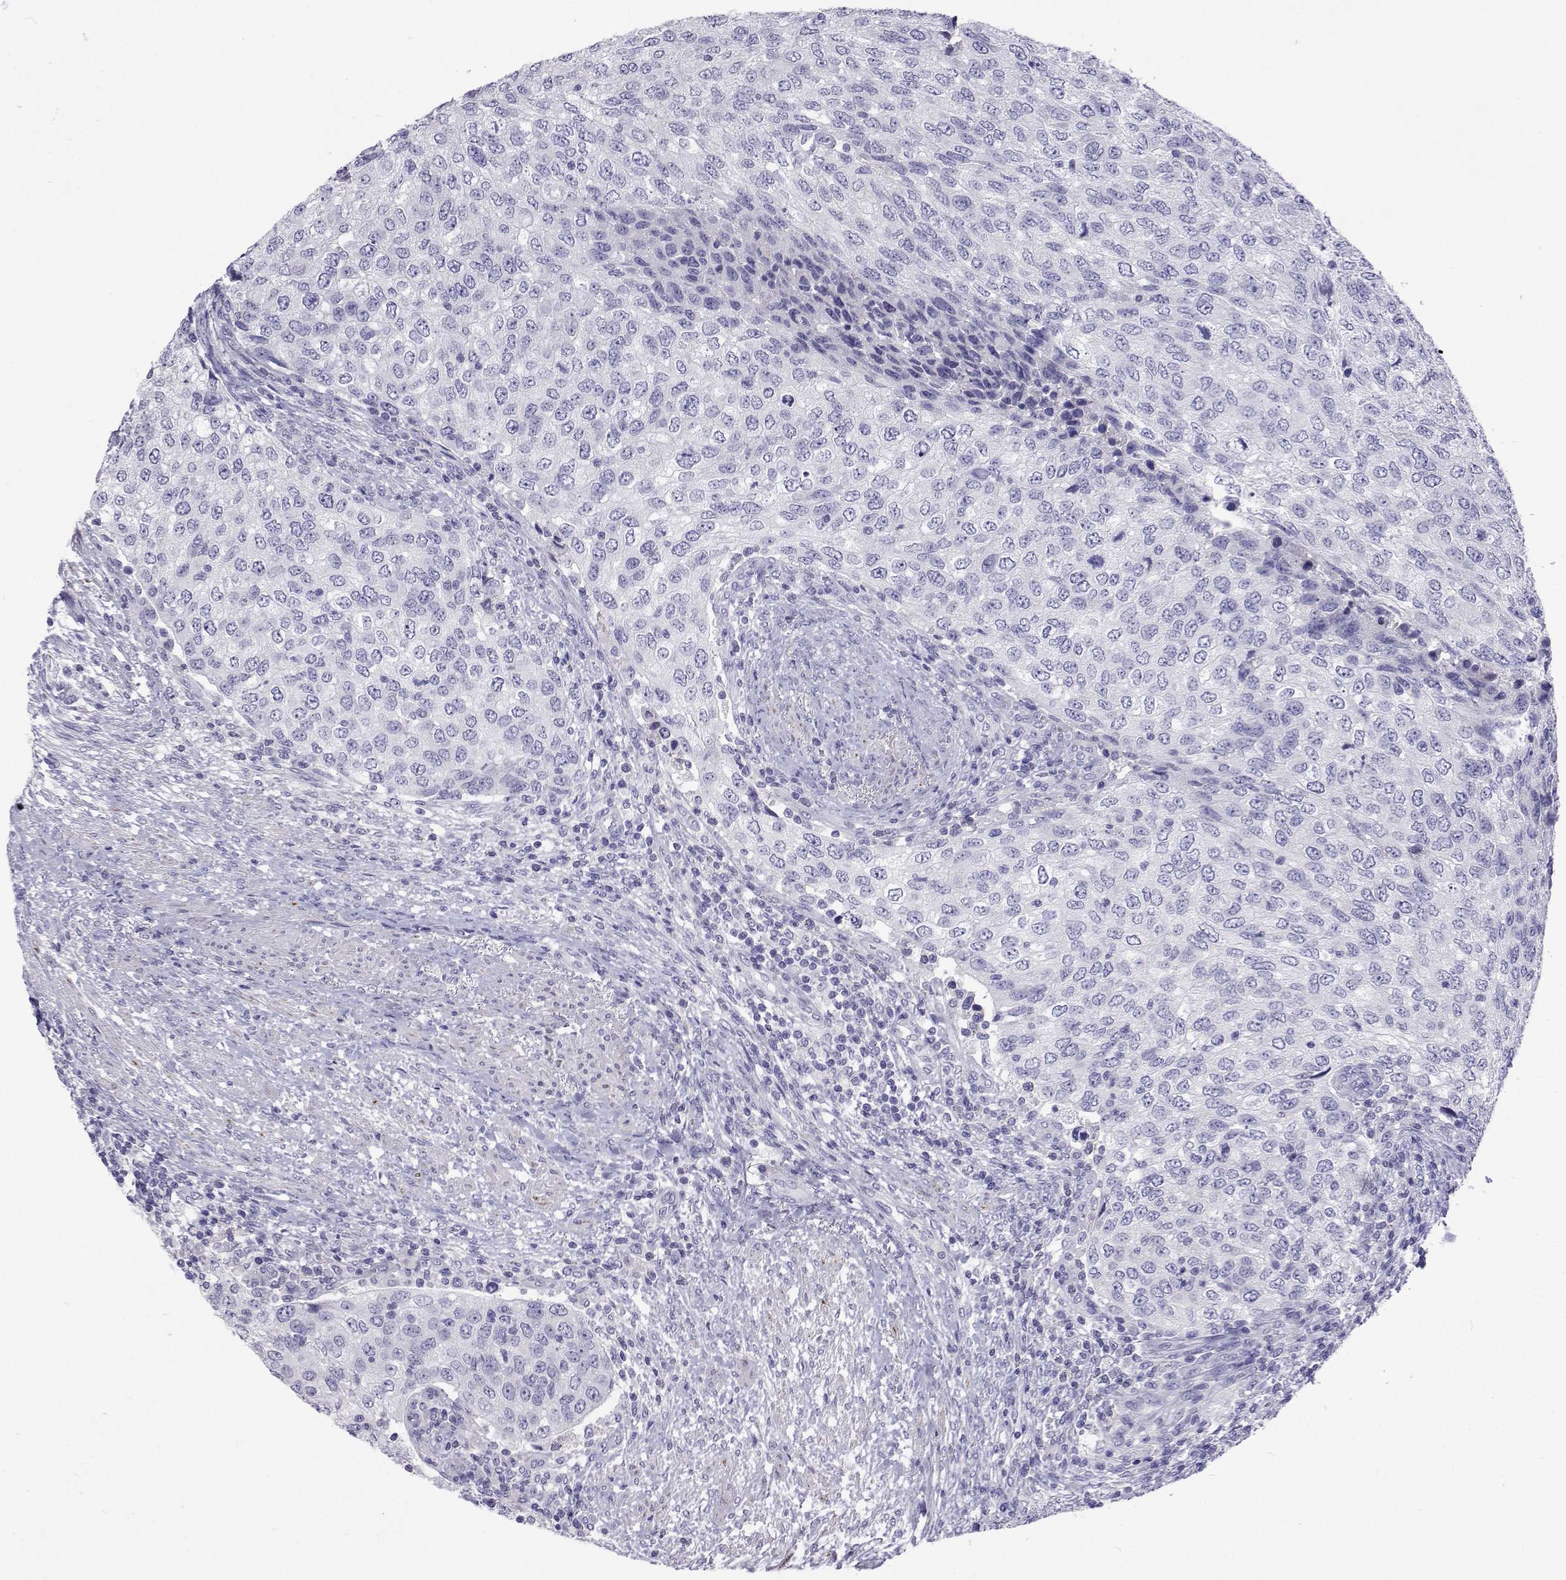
{"staining": {"intensity": "negative", "quantity": "none", "location": "none"}, "tissue": "urothelial cancer", "cell_type": "Tumor cells", "image_type": "cancer", "snomed": [{"axis": "morphology", "description": "Urothelial carcinoma, High grade"}, {"axis": "topography", "description": "Urinary bladder"}], "caption": "Tumor cells show no significant protein staining in high-grade urothelial carcinoma. (Brightfield microscopy of DAB immunohistochemistry at high magnification).", "gene": "UMODL1", "patient": {"sex": "female", "age": 78}}